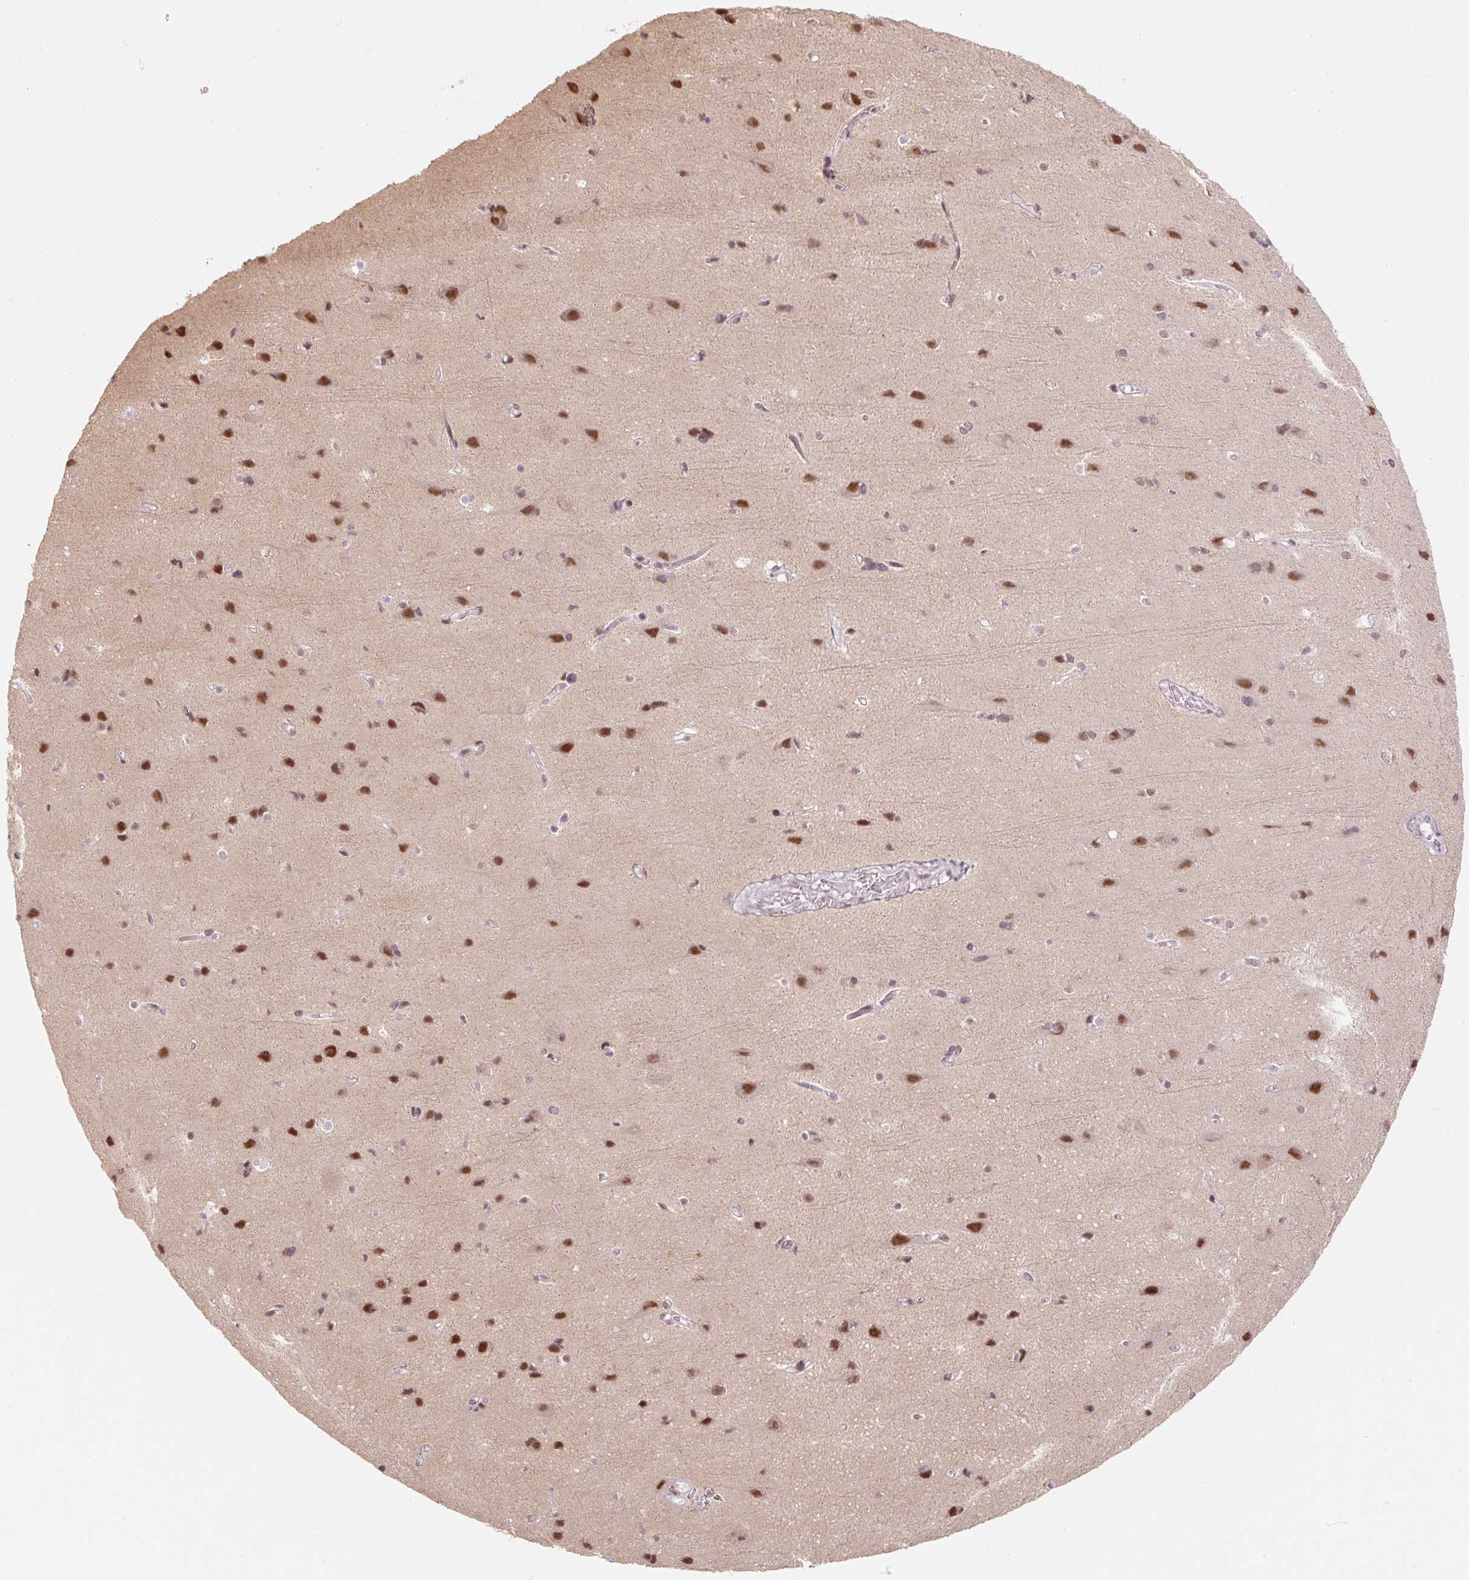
{"staining": {"intensity": "weak", "quantity": ">75%", "location": "nuclear"}, "tissue": "cerebral cortex", "cell_type": "Endothelial cells", "image_type": "normal", "snomed": [{"axis": "morphology", "description": "Normal tissue, NOS"}, {"axis": "topography", "description": "Cerebral cortex"}], "caption": "Protein expression analysis of unremarkable cerebral cortex exhibits weak nuclear staining in approximately >75% of endothelial cells. (DAB (3,3'-diaminobenzidine) IHC with brightfield microscopy, high magnification).", "gene": "U2AF2", "patient": {"sex": "male", "age": 37}}